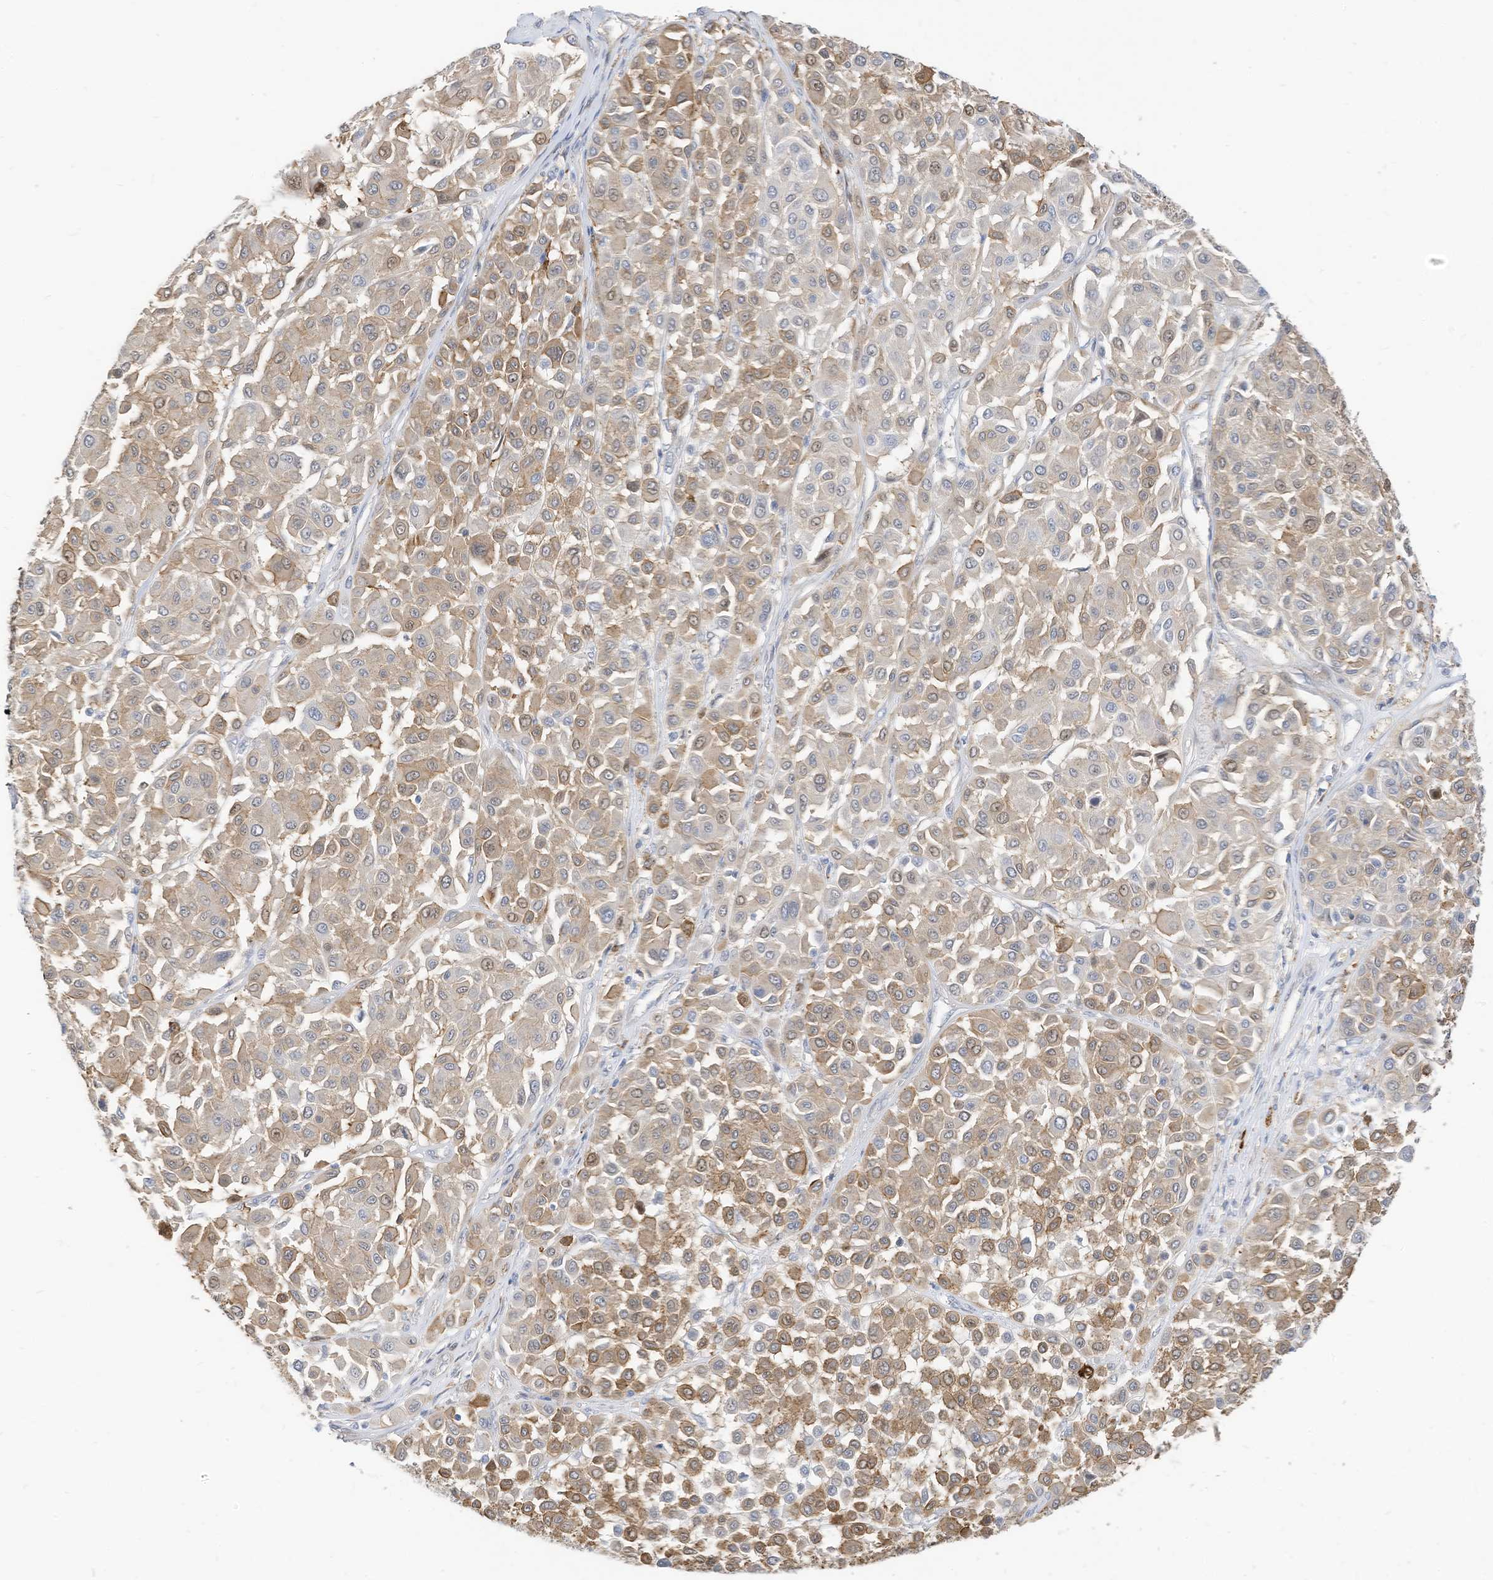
{"staining": {"intensity": "moderate", "quantity": "25%-75%", "location": "cytoplasmic/membranous"}, "tissue": "melanoma", "cell_type": "Tumor cells", "image_type": "cancer", "snomed": [{"axis": "morphology", "description": "Malignant melanoma, Metastatic site"}, {"axis": "topography", "description": "Soft tissue"}], "caption": "Protein expression analysis of human malignant melanoma (metastatic site) reveals moderate cytoplasmic/membranous expression in approximately 25%-75% of tumor cells.", "gene": "ATP13A1", "patient": {"sex": "male", "age": 41}}